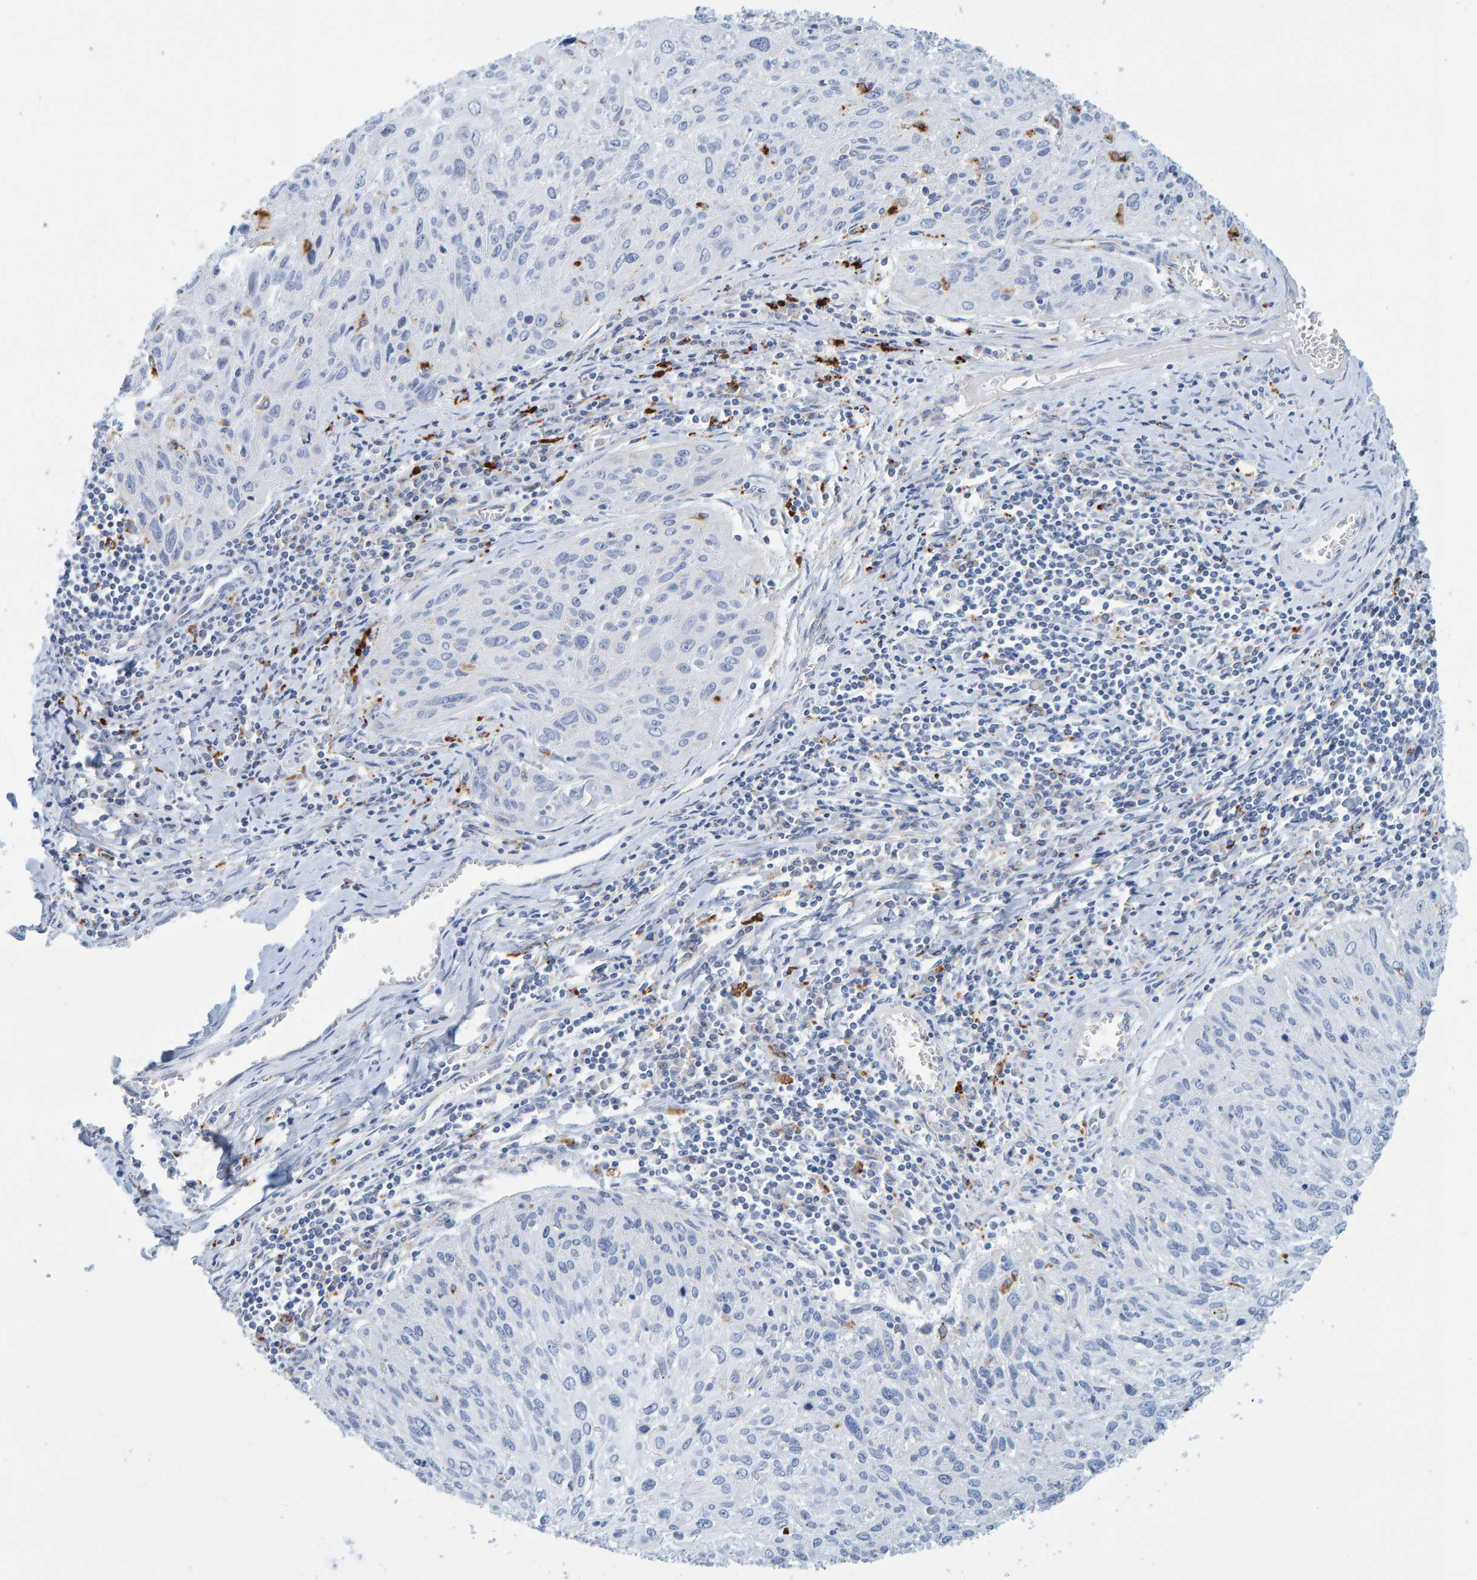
{"staining": {"intensity": "negative", "quantity": "none", "location": "none"}, "tissue": "cervical cancer", "cell_type": "Tumor cells", "image_type": "cancer", "snomed": [{"axis": "morphology", "description": "Squamous cell carcinoma, NOS"}, {"axis": "topography", "description": "Cervix"}], "caption": "High power microscopy histopathology image of an IHC micrograph of squamous cell carcinoma (cervical), revealing no significant positivity in tumor cells. (DAB IHC visualized using brightfield microscopy, high magnification).", "gene": "BIN3", "patient": {"sex": "female", "age": 51}}